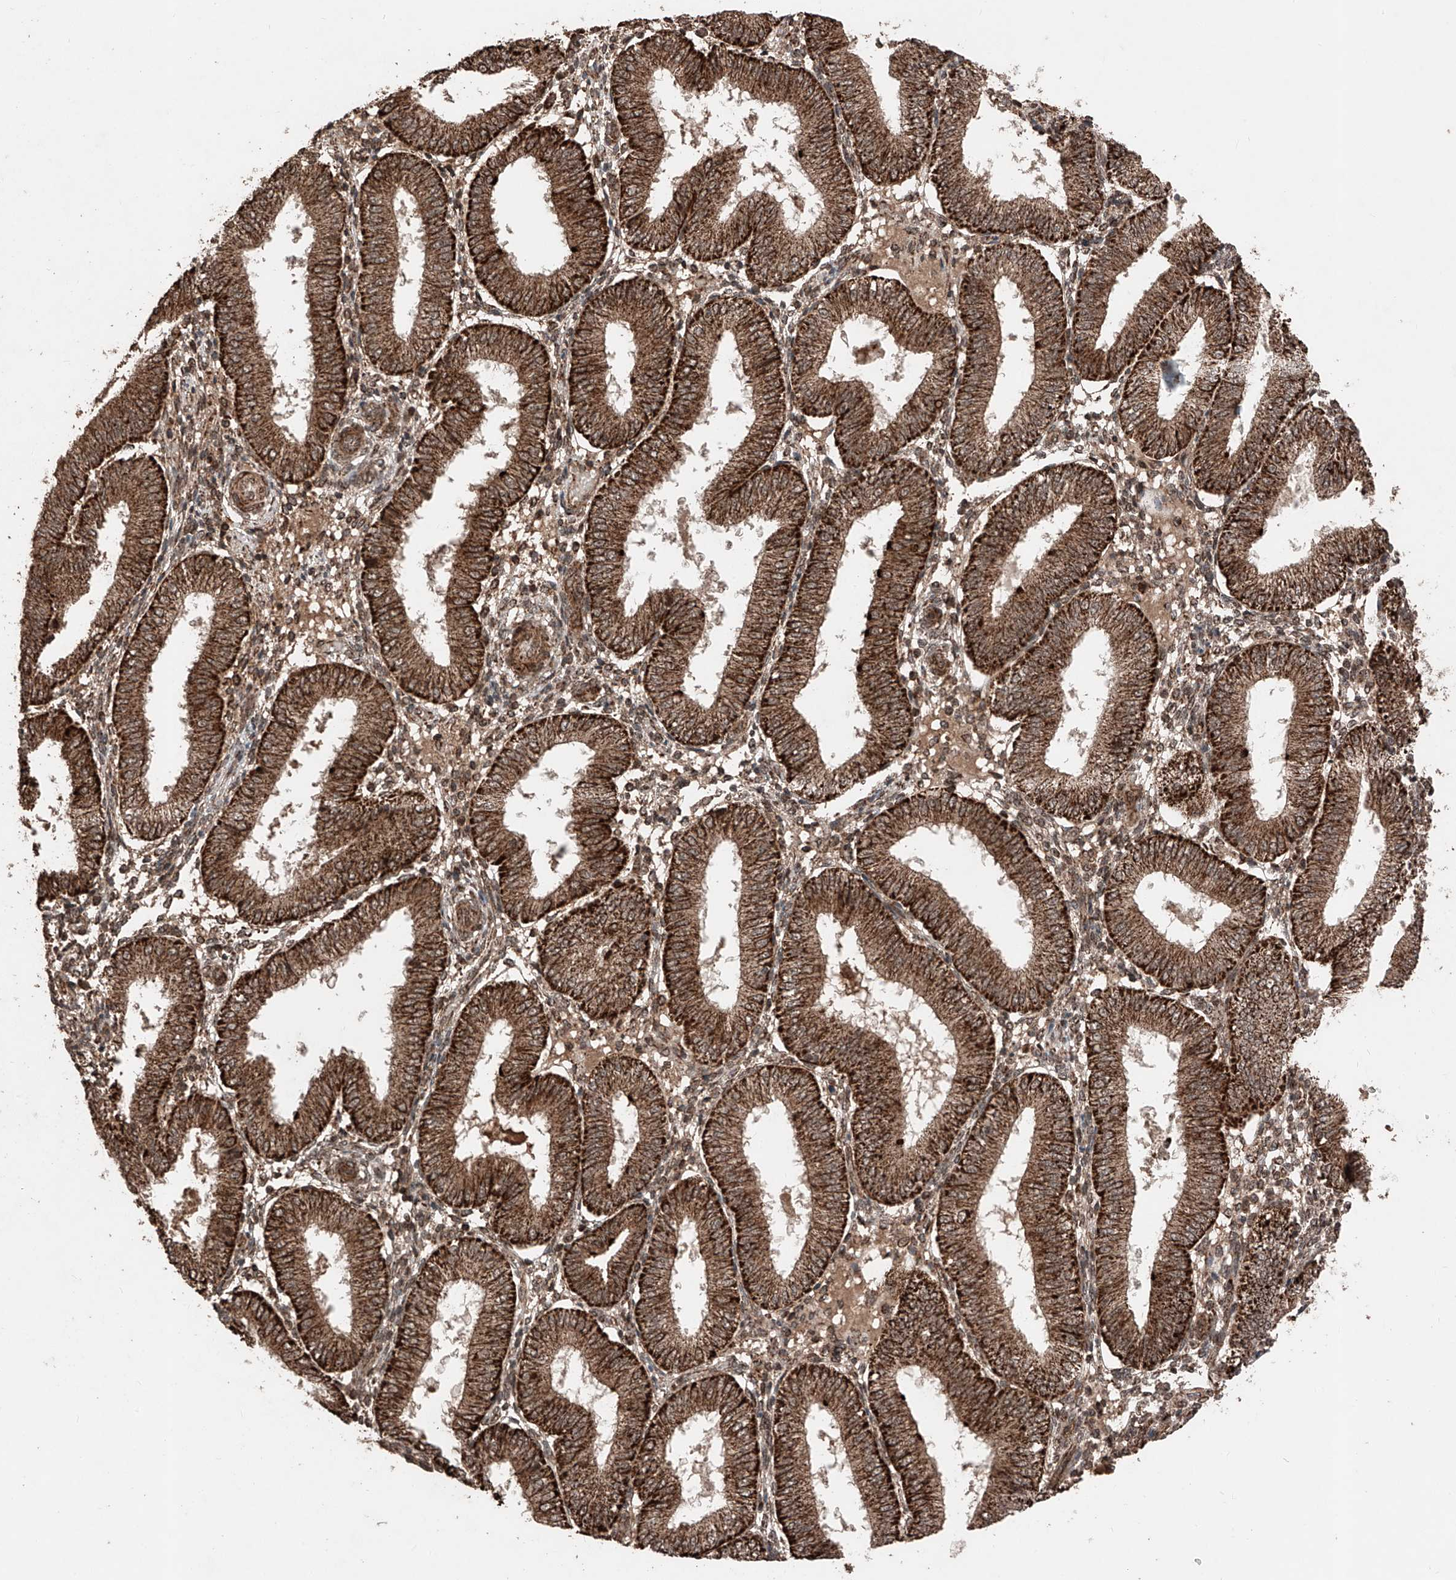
{"staining": {"intensity": "moderate", "quantity": "25%-75%", "location": "cytoplasmic/membranous"}, "tissue": "endometrium", "cell_type": "Cells in endometrial stroma", "image_type": "normal", "snomed": [{"axis": "morphology", "description": "Normal tissue, NOS"}, {"axis": "topography", "description": "Endometrium"}], "caption": "IHC histopathology image of benign endometrium: endometrium stained using IHC demonstrates medium levels of moderate protein expression localized specifically in the cytoplasmic/membranous of cells in endometrial stroma, appearing as a cytoplasmic/membranous brown color.", "gene": "ZSCAN29", "patient": {"sex": "female", "age": 39}}